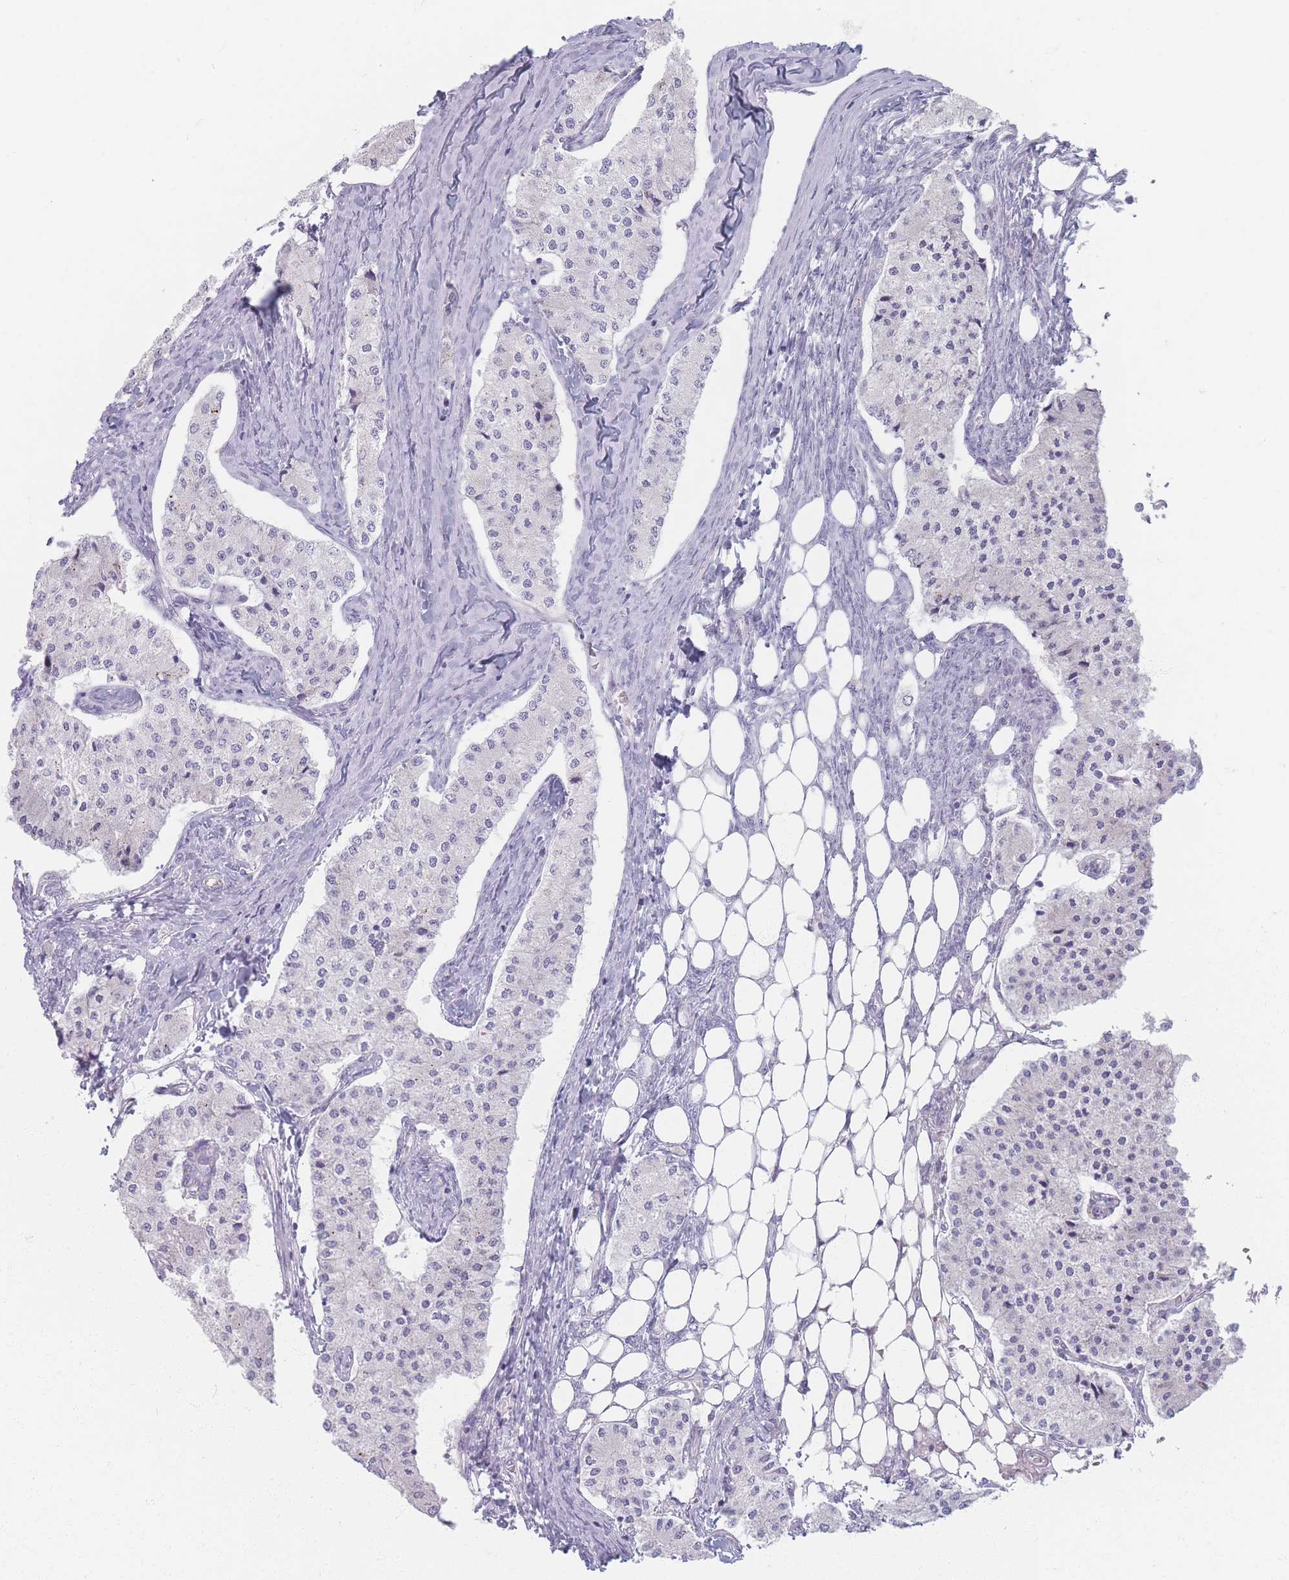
{"staining": {"intensity": "negative", "quantity": "none", "location": "none"}, "tissue": "carcinoid", "cell_type": "Tumor cells", "image_type": "cancer", "snomed": [{"axis": "morphology", "description": "Carcinoid, malignant, NOS"}, {"axis": "topography", "description": "Colon"}], "caption": "Tumor cells show no significant protein staining in carcinoid. (Brightfield microscopy of DAB (3,3'-diaminobenzidine) immunohistochemistry (IHC) at high magnification).", "gene": "PIGM", "patient": {"sex": "female", "age": 52}}